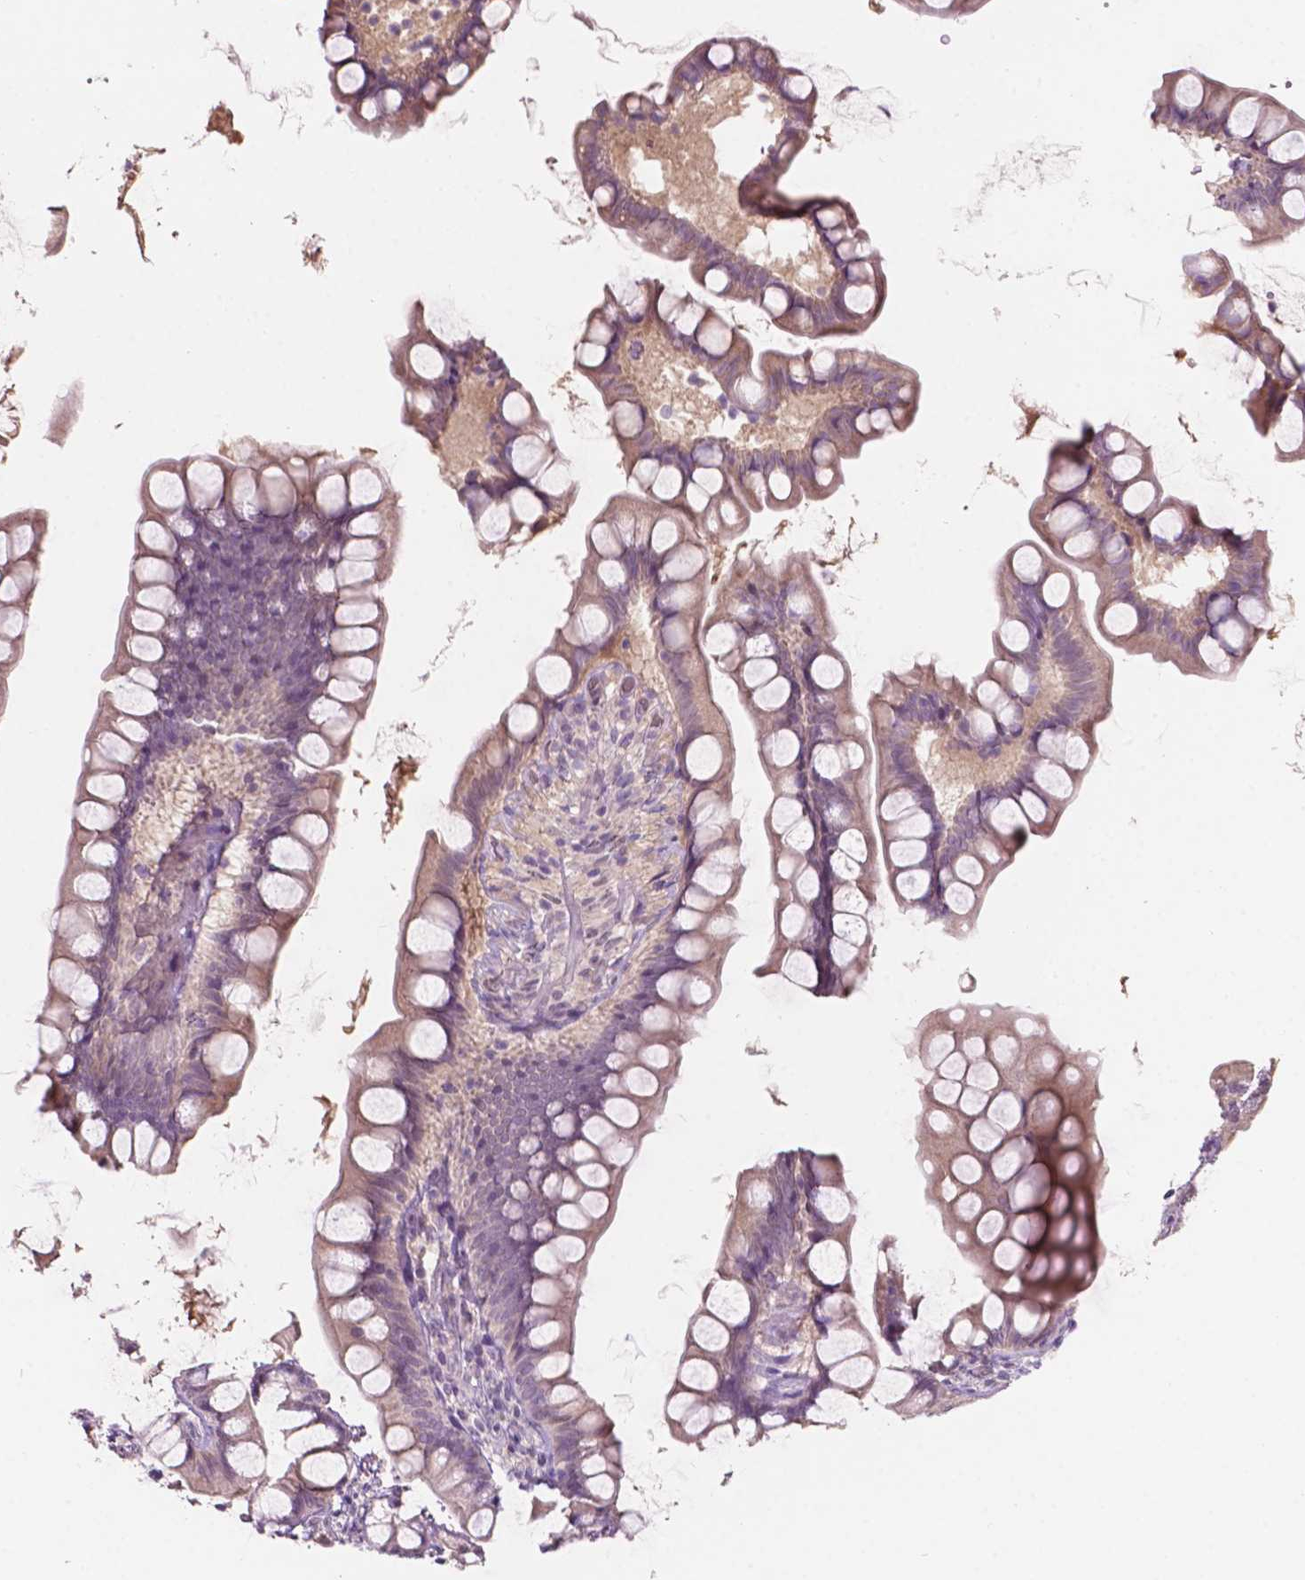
{"staining": {"intensity": "negative", "quantity": "none", "location": "none"}, "tissue": "small intestine", "cell_type": "Glandular cells", "image_type": "normal", "snomed": [{"axis": "morphology", "description": "Normal tissue, NOS"}, {"axis": "topography", "description": "Small intestine"}], "caption": "IHC of unremarkable small intestine displays no positivity in glandular cells.", "gene": "TM6SF2", "patient": {"sex": "male", "age": 70}}